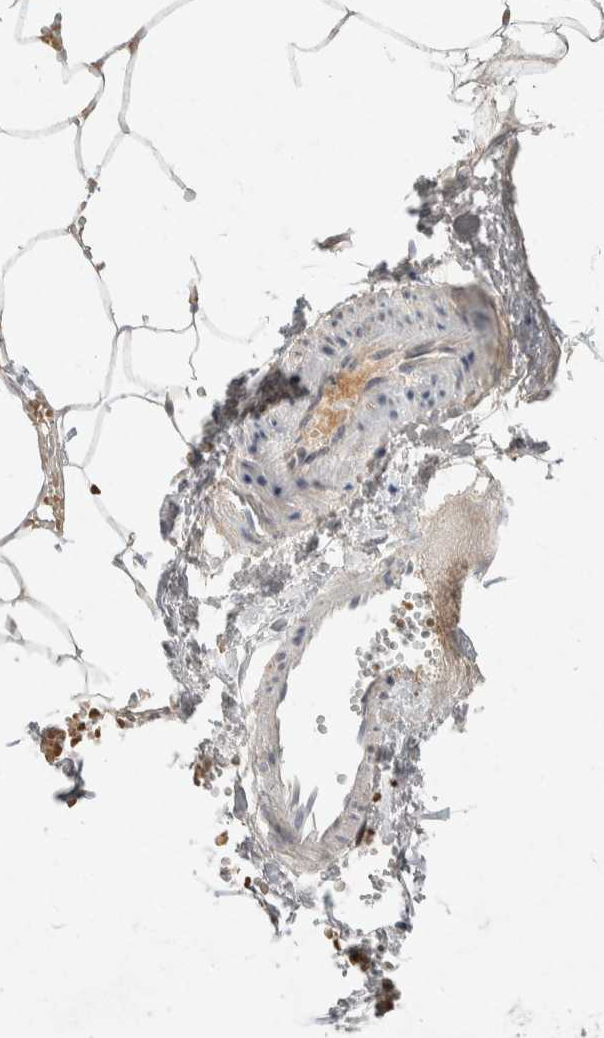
{"staining": {"intensity": "negative", "quantity": "none", "location": "none"}, "tissue": "adipose tissue", "cell_type": "Adipocytes", "image_type": "normal", "snomed": [{"axis": "morphology", "description": "Normal tissue, NOS"}, {"axis": "topography", "description": "Breast"}, {"axis": "topography", "description": "Adipose tissue"}], "caption": "Protein analysis of normal adipose tissue reveals no significant positivity in adipocytes.", "gene": "CMTM4", "patient": {"sex": "female", "age": 25}}